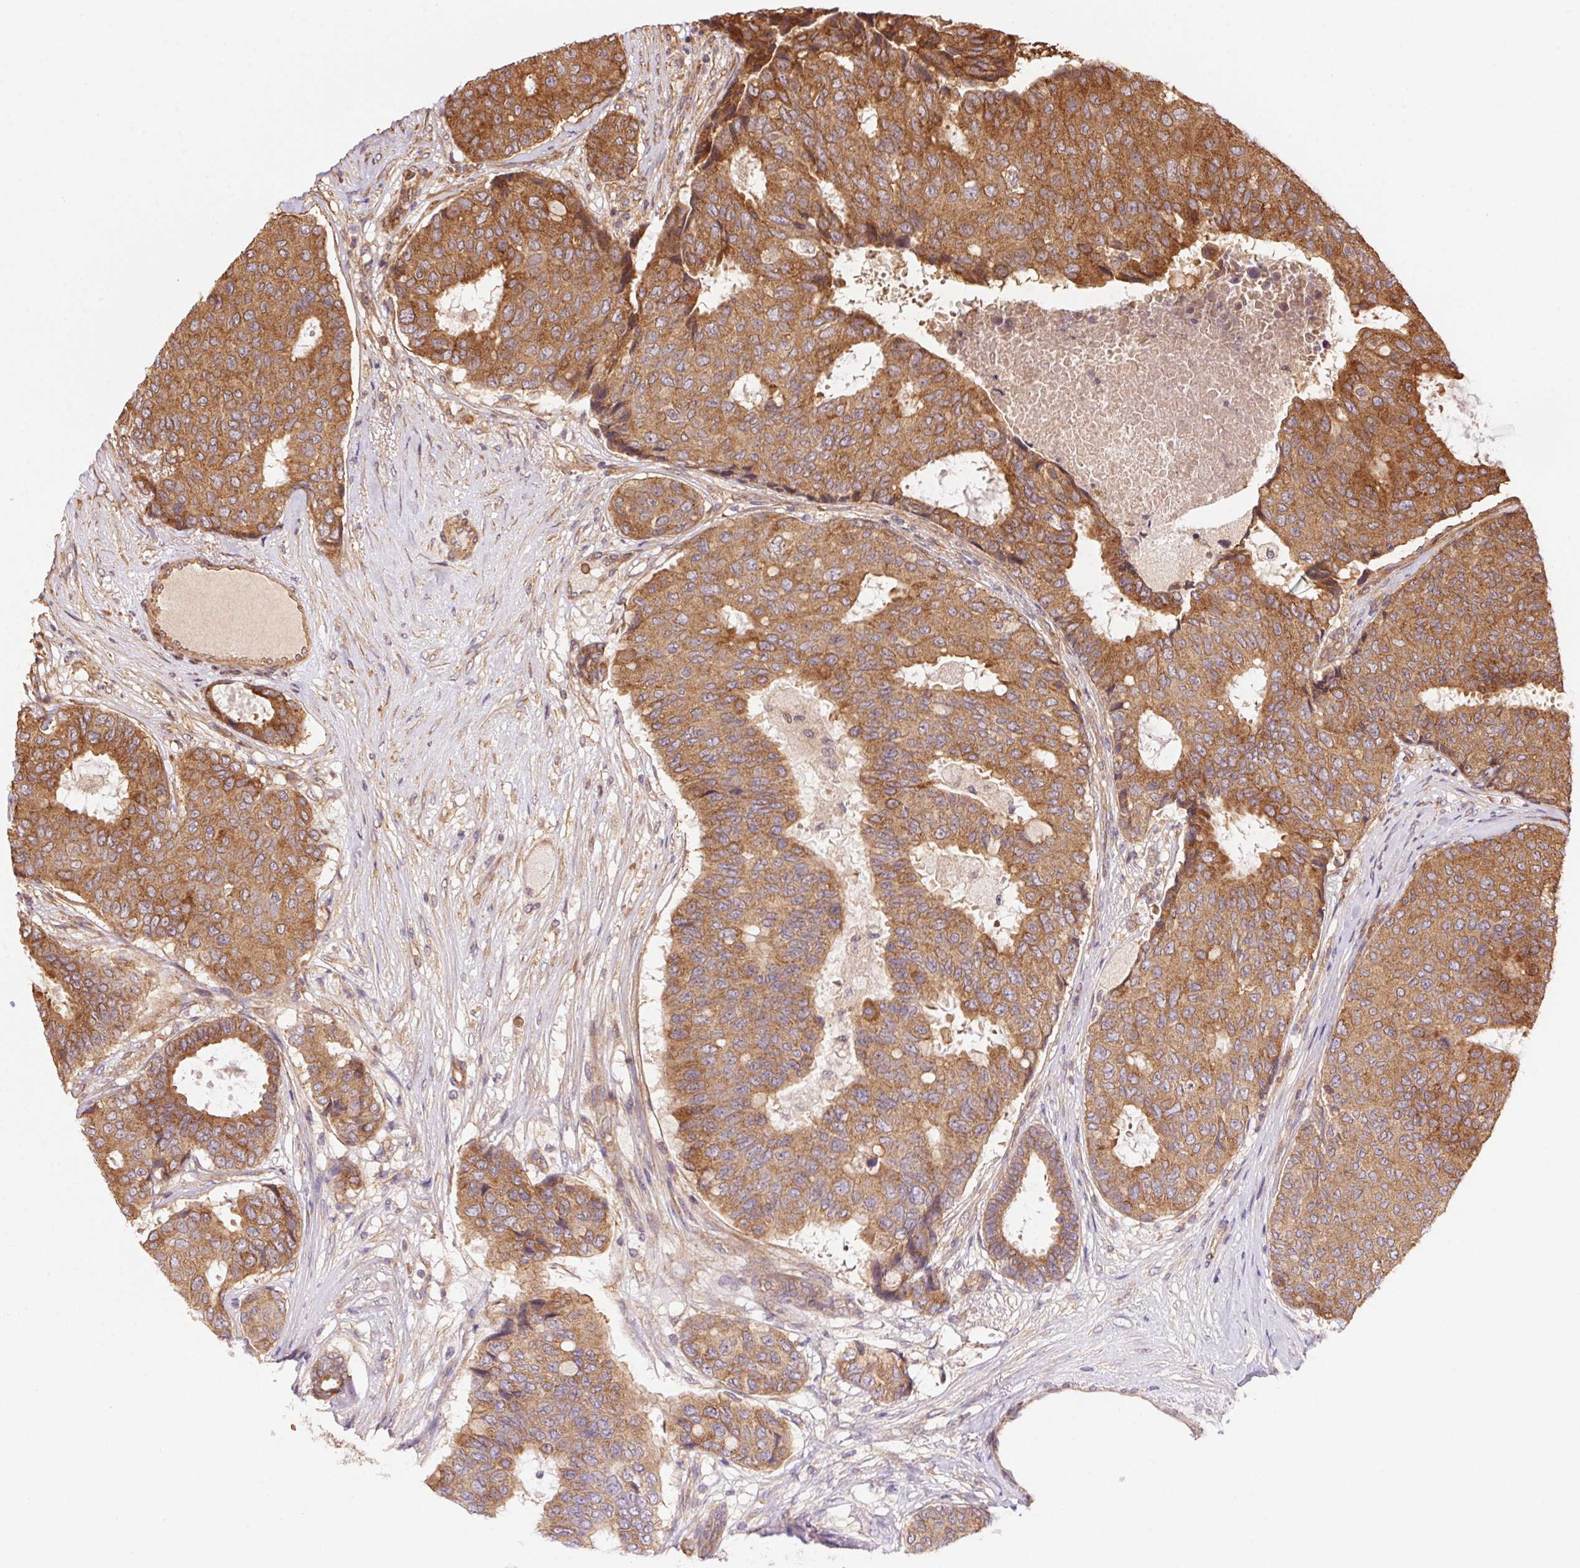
{"staining": {"intensity": "moderate", "quantity": ">75%", "location": "cytoplasmic/membranous"}, "tissue": "breast cancer", "cell_type": "Tumor cells", "image_type": "cancer", "snomed": [{"axis": "morphology", "description": "Duct carcinoma"}, {"axis": "topography", "description": "Breast"}], "caption": "Immunohistochemical staining of human breast invasive ductal carcinoma reveals medium levels of moderate cytoplasmic/membranous expression in about >75% of tumor cells. The protein of interest is stained brown, and the nuclei are stained in blue (DAB (3,3'-diaminobenzidine) IHC with brightfield microscopy, high magnification).", "gene": "USE1", "patient": {"sex": "female", "age": 75}}